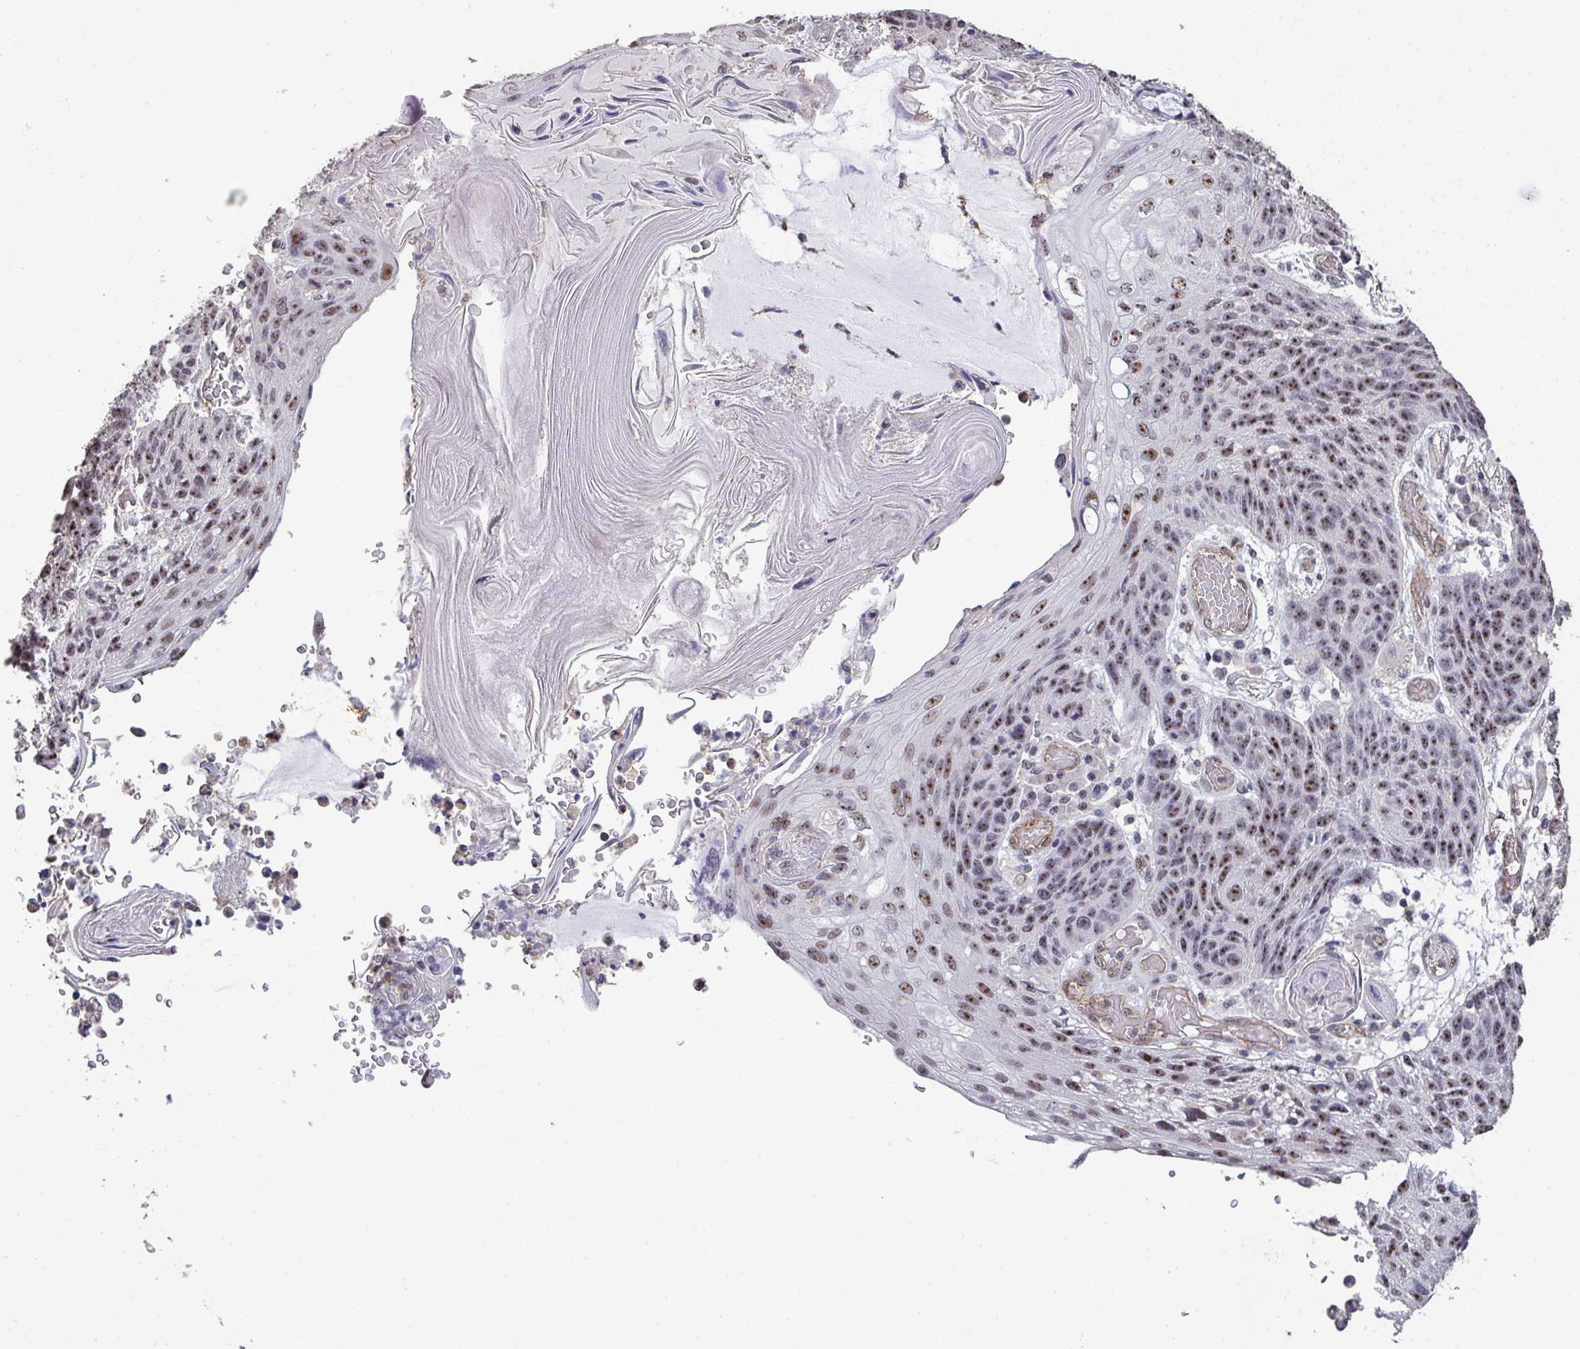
{"staining": {"intensity": "moderate", "quantity": ">75%", "location": "nuclear"}, "tissue": "lung cancer", "cell_type": "Tumor cells", "image_type": "cancer", "snomed": [{"axis": "morphology", "description": "Squamous cell carcinoma, NOS"}, {"axis": "morphology", "description": "Squamous cell carcinoma, metastatic, NOS"}, {"axis": "topography", "description": "Lymph node"}, {"axis": "topography", "description": "Lung"}], "caption": "Moderate nuclear expression for a protein is seen in approximately >75% of tumor cells of lung cancer (squamous cell carcinoma) using immunohistochemistry (IHC).", "gene": "SENP3", "patient": {"sex": "male", "age": 41}}